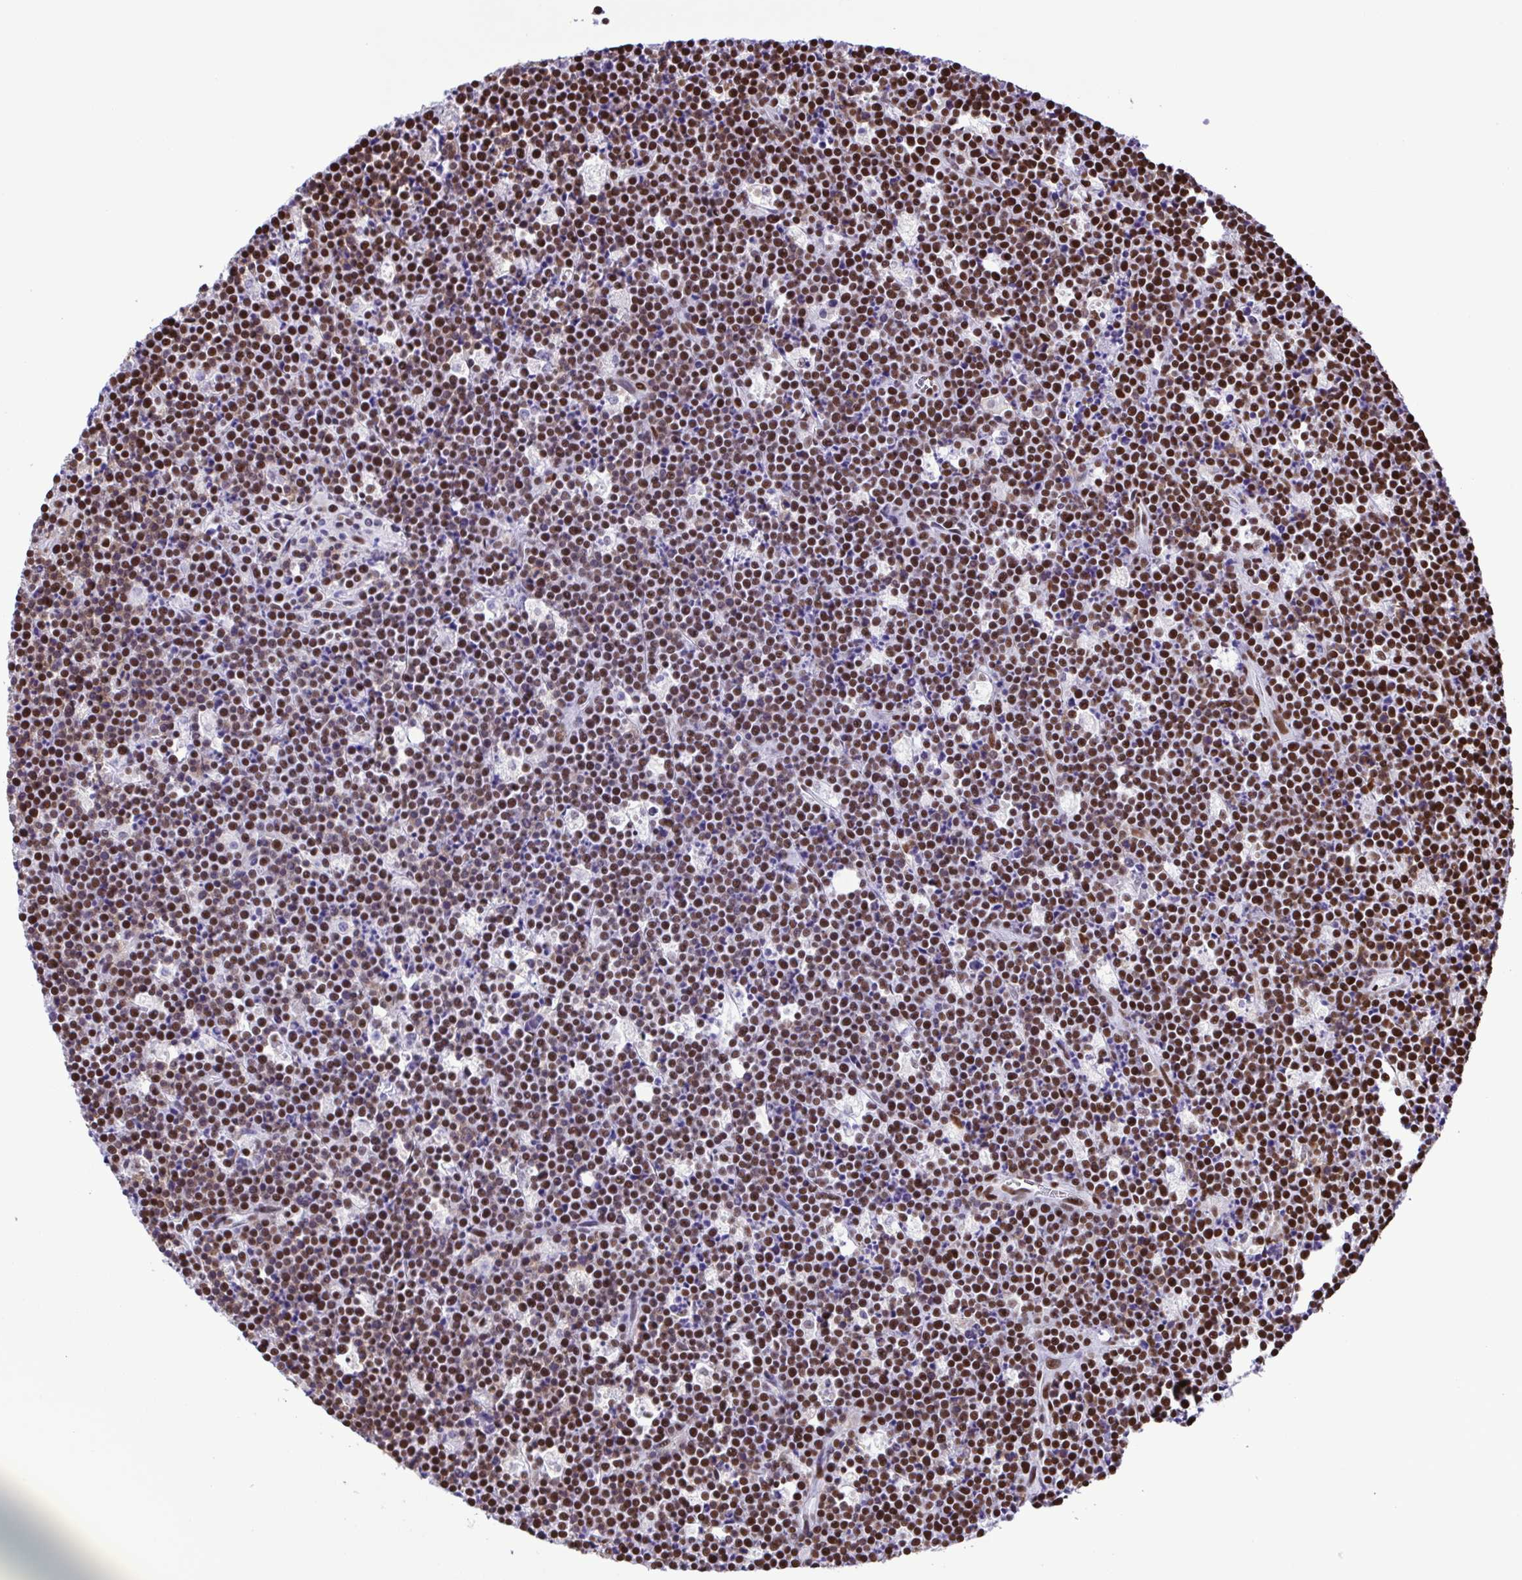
{"staining": {"intensity": "strong", "quantity": "25%-75%", "location": "nuclear"}, "tissue": "lymphoma", "cell_type": "Tumor cells", "image_type": "cancer", "snomed": [{"axis": "morphology", "description": "Malignant lymphoma, non-Hodgkin's type, High grade"}, {"axis": "topography", "description": "Ovary"}], "caption": "Lymphoma was stained to show a protein in brown. There is high levels of strong nuclear staining in approximately 25%-75% of tumor cells.", "gene": "TRIM28", "patient": {"sex": "female", "age": 56}}